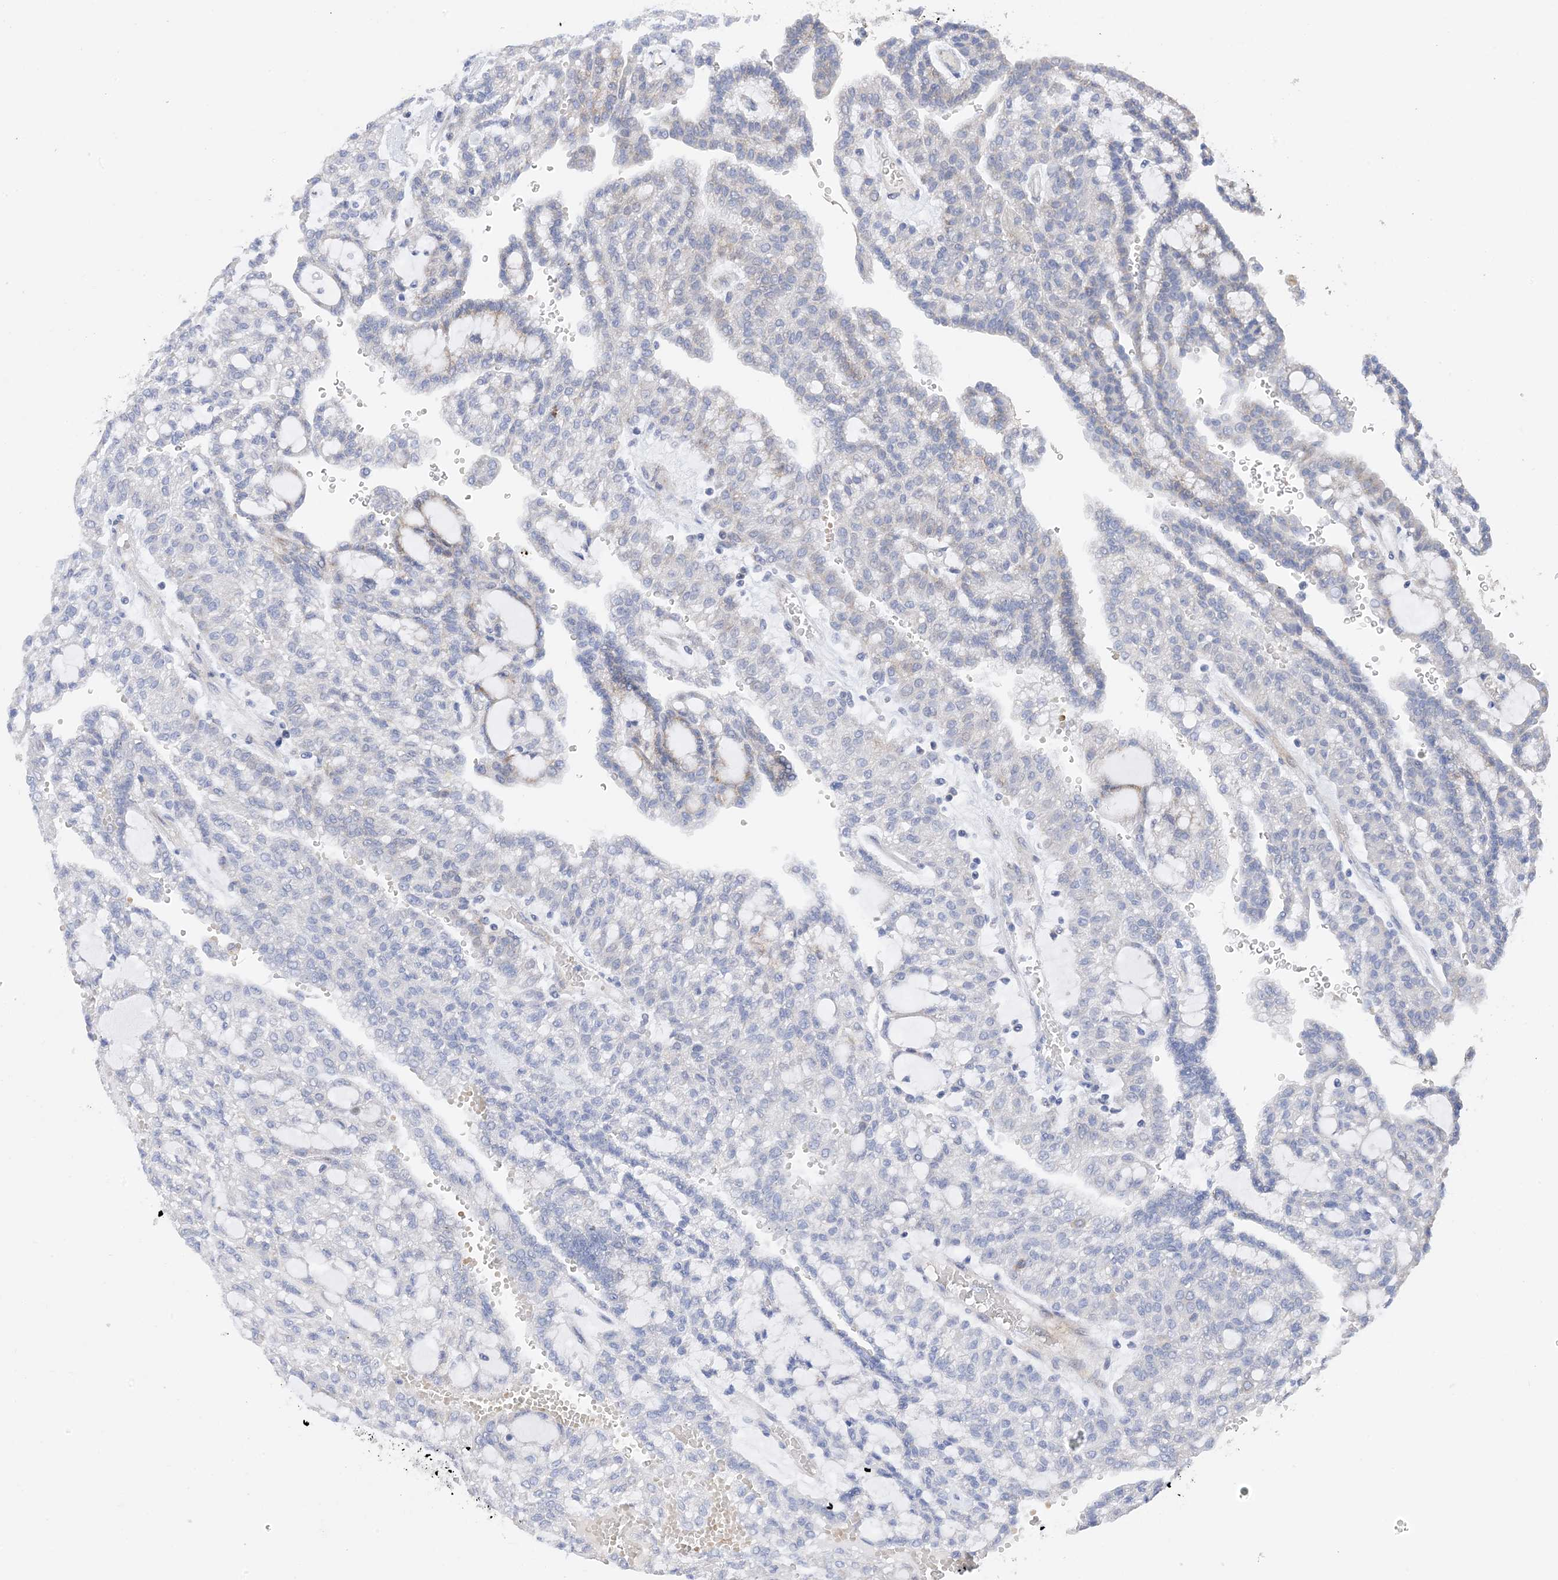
{"staining": {"intensity": "negative", "quantity": "none", "location": "none"}, "tissue": "renal cancer", "cell_type": "Tumor cells", "image_type": "cancer", "snomed": [{"axis": "morphology", "description": "Adenocarcinoma, NOS"}, {"axis": "topography", "description": "Kidney"}], "caption": "IHC of renal cancer (adenocarcinoma) displays no expression in tumor cells. The staining is performed using DAB (3,3'-diaminobenzidine) brown chromogen with nuclei counter-stained in using hematoxylin.", "gene": "PLK4", "patient": {"sex": "male", "age": 63}}